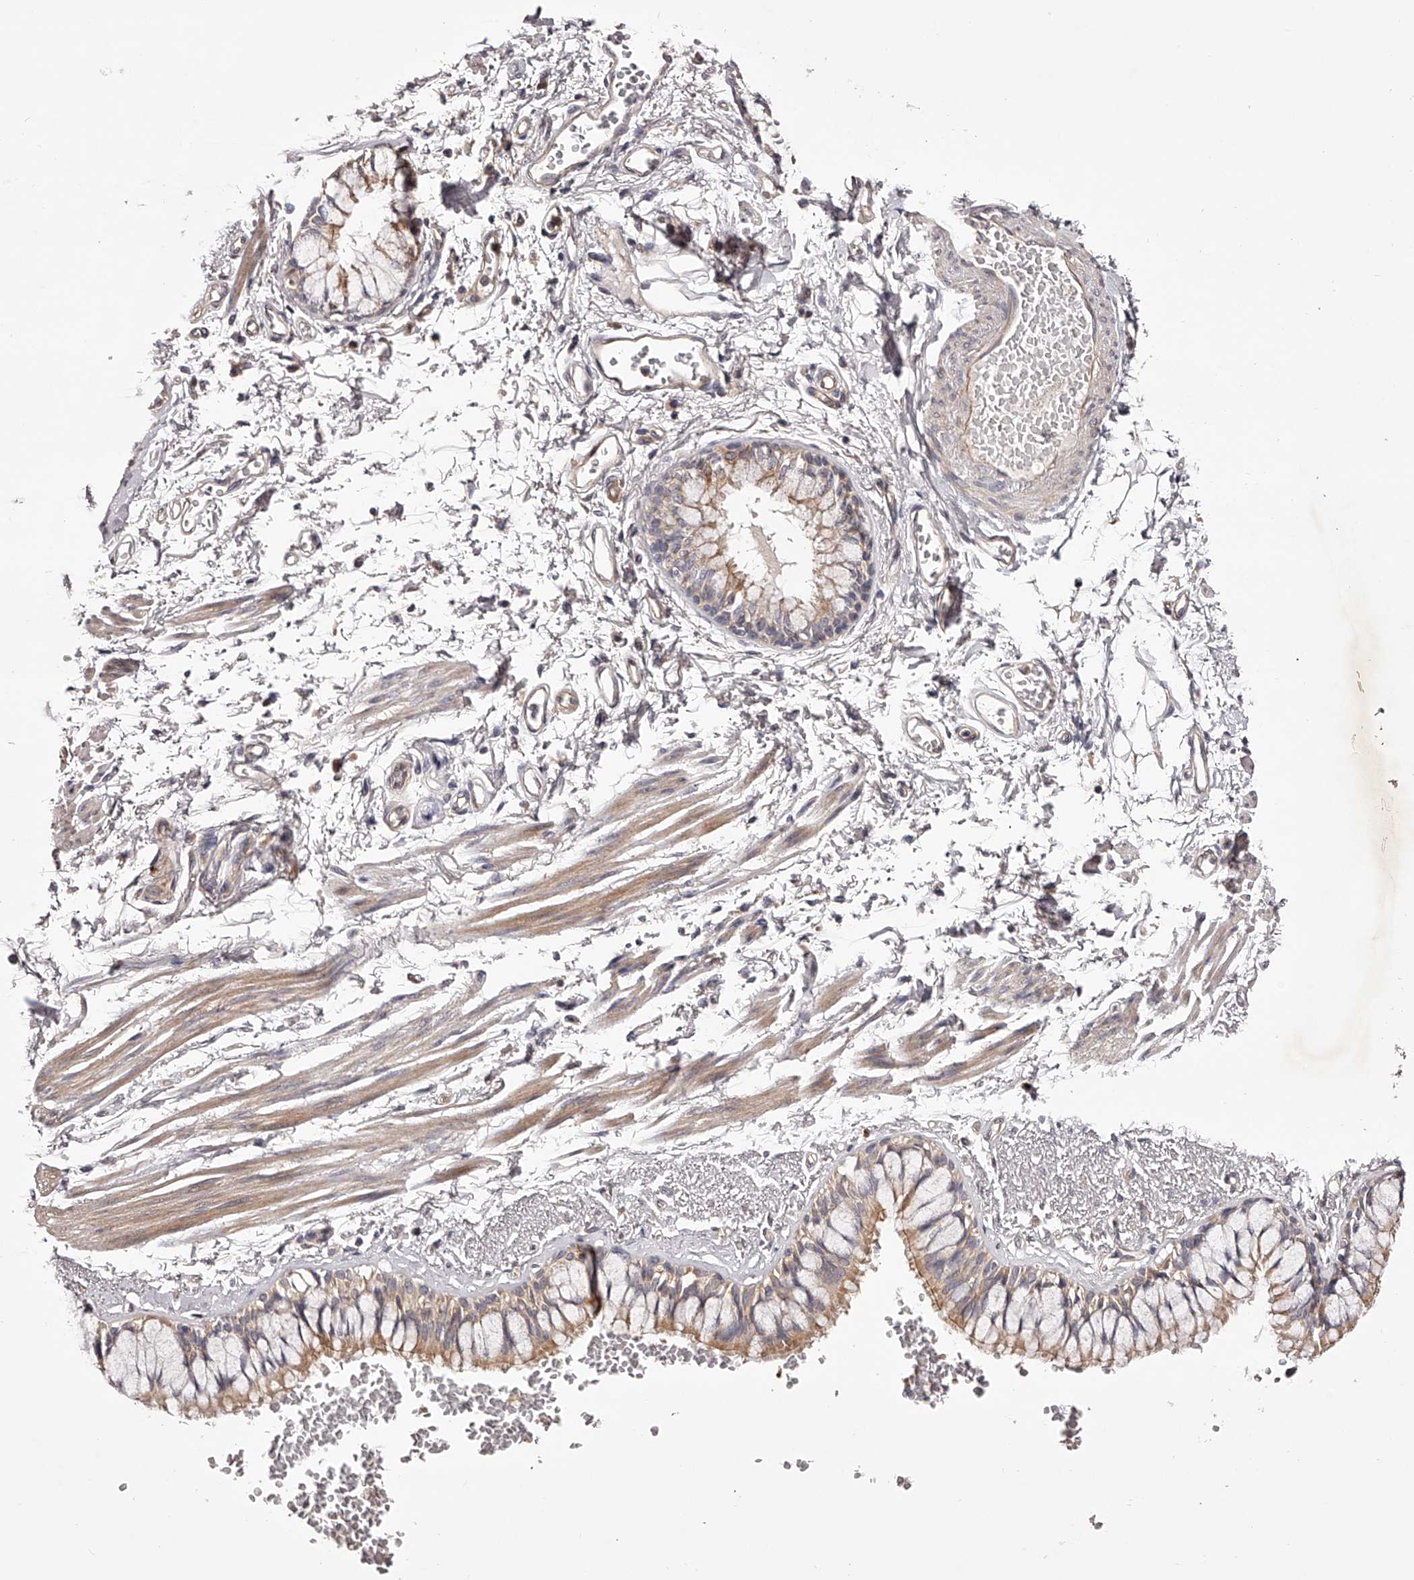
{"staining": {"intensity": "moderate", "quantity": ">75%", "location": "cytoplasmic/membranous"}, "tissue": "bronchus", "cell_type": "Respiratory epithelial cells", "image_type": "normal", "snomed": [{"axis": "morphology", "description": "Normal tissue, NOS"}, {"axis": "topography", "description": "Cartilage tissue"}, {"axis": "topography", "description": "Bronchus"}], "caption": "Brown immunohistochemical staining in benign human bronchus exhibits moderate cytoplasmic/membranous positivity in approximately >75% of respiratory epithelial cells.", "gene": "ODF2L", "patient": {"sex": "female", "age": 73}}